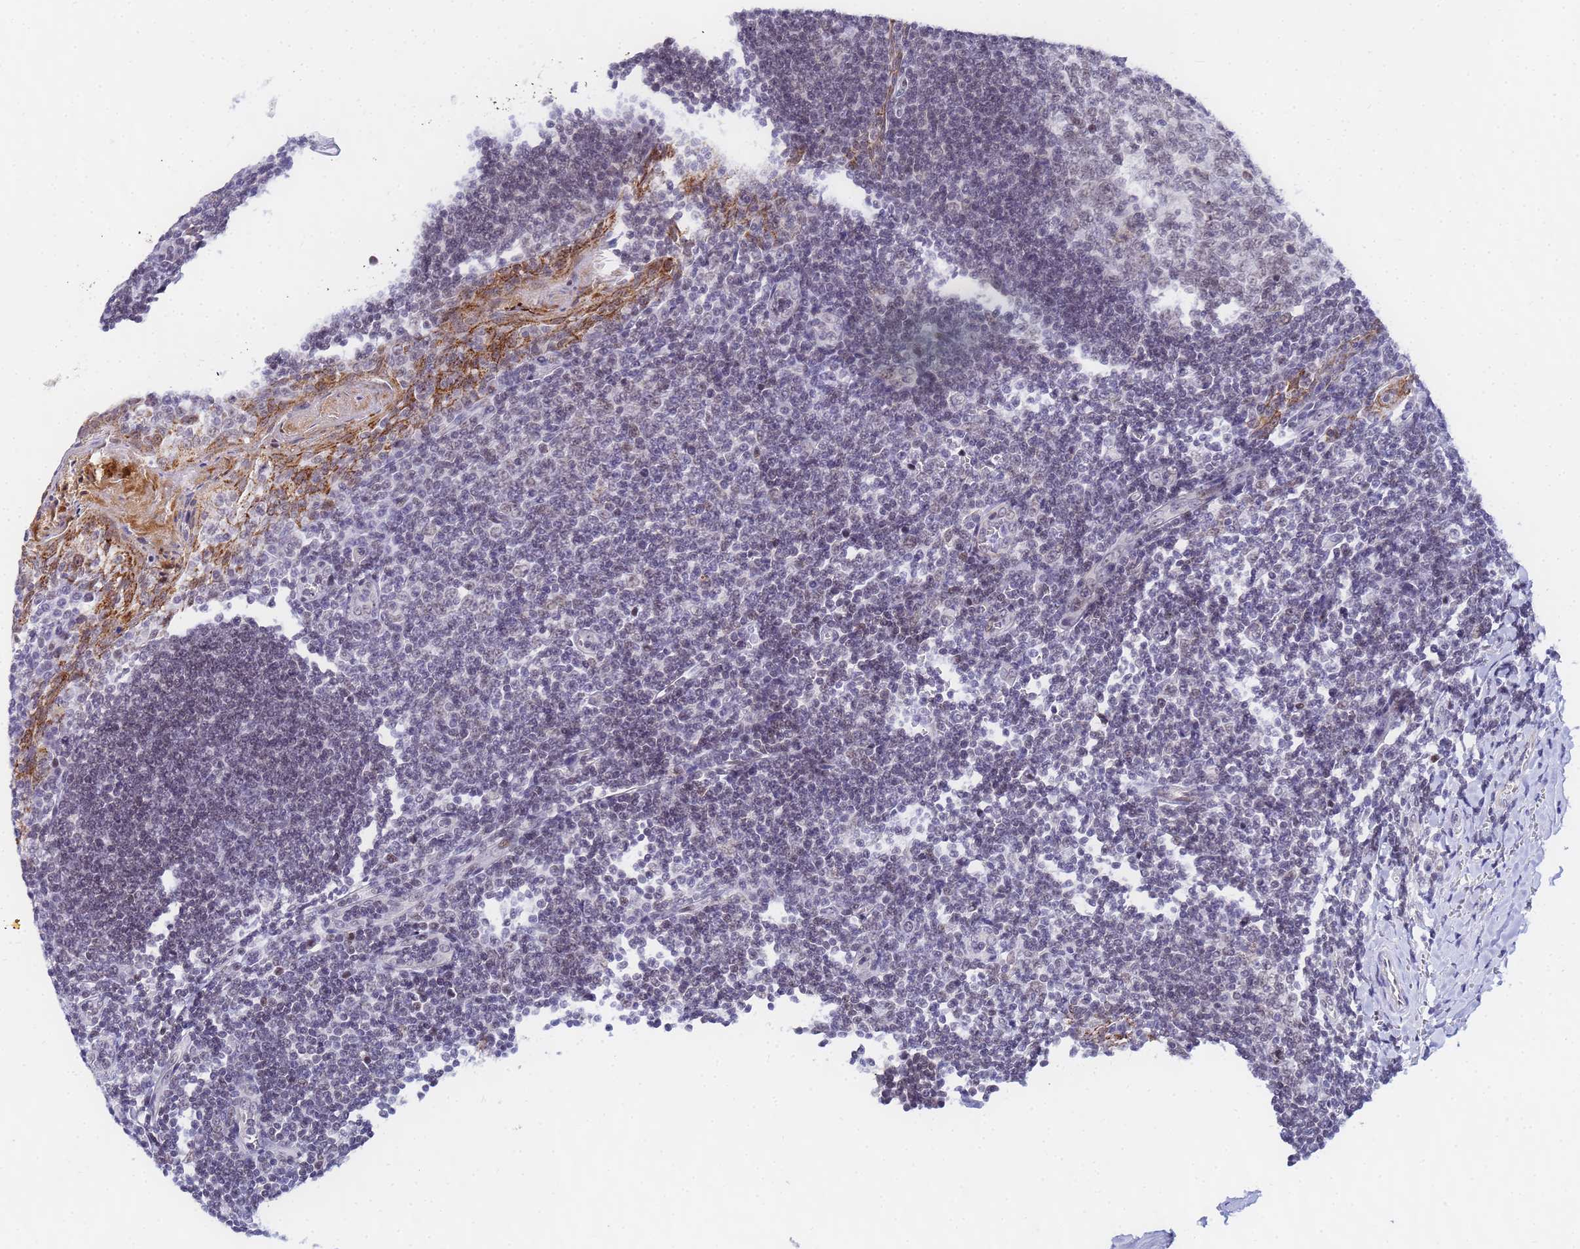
{"staining": {"intensity": "weak", "quantity": "25%-75%", "location": "nuclear"}, "tissue": "tonsil", "cell_type": "Germinal center cells", "image_type": "normal", "snomed": [{"axis": "morphology", "description": "Normal tissue, NOS"}, {"axis": "topography", "description": "Tonsil"}], "caption": "Normal tonsil reveals weak nuclear staining in approximately 25%-75% of germinal center cells (IHC, brightfield microscopy, high magnification)..", "gene": "CKMT1A", "patient": {"sex": "male", "age": 27}}